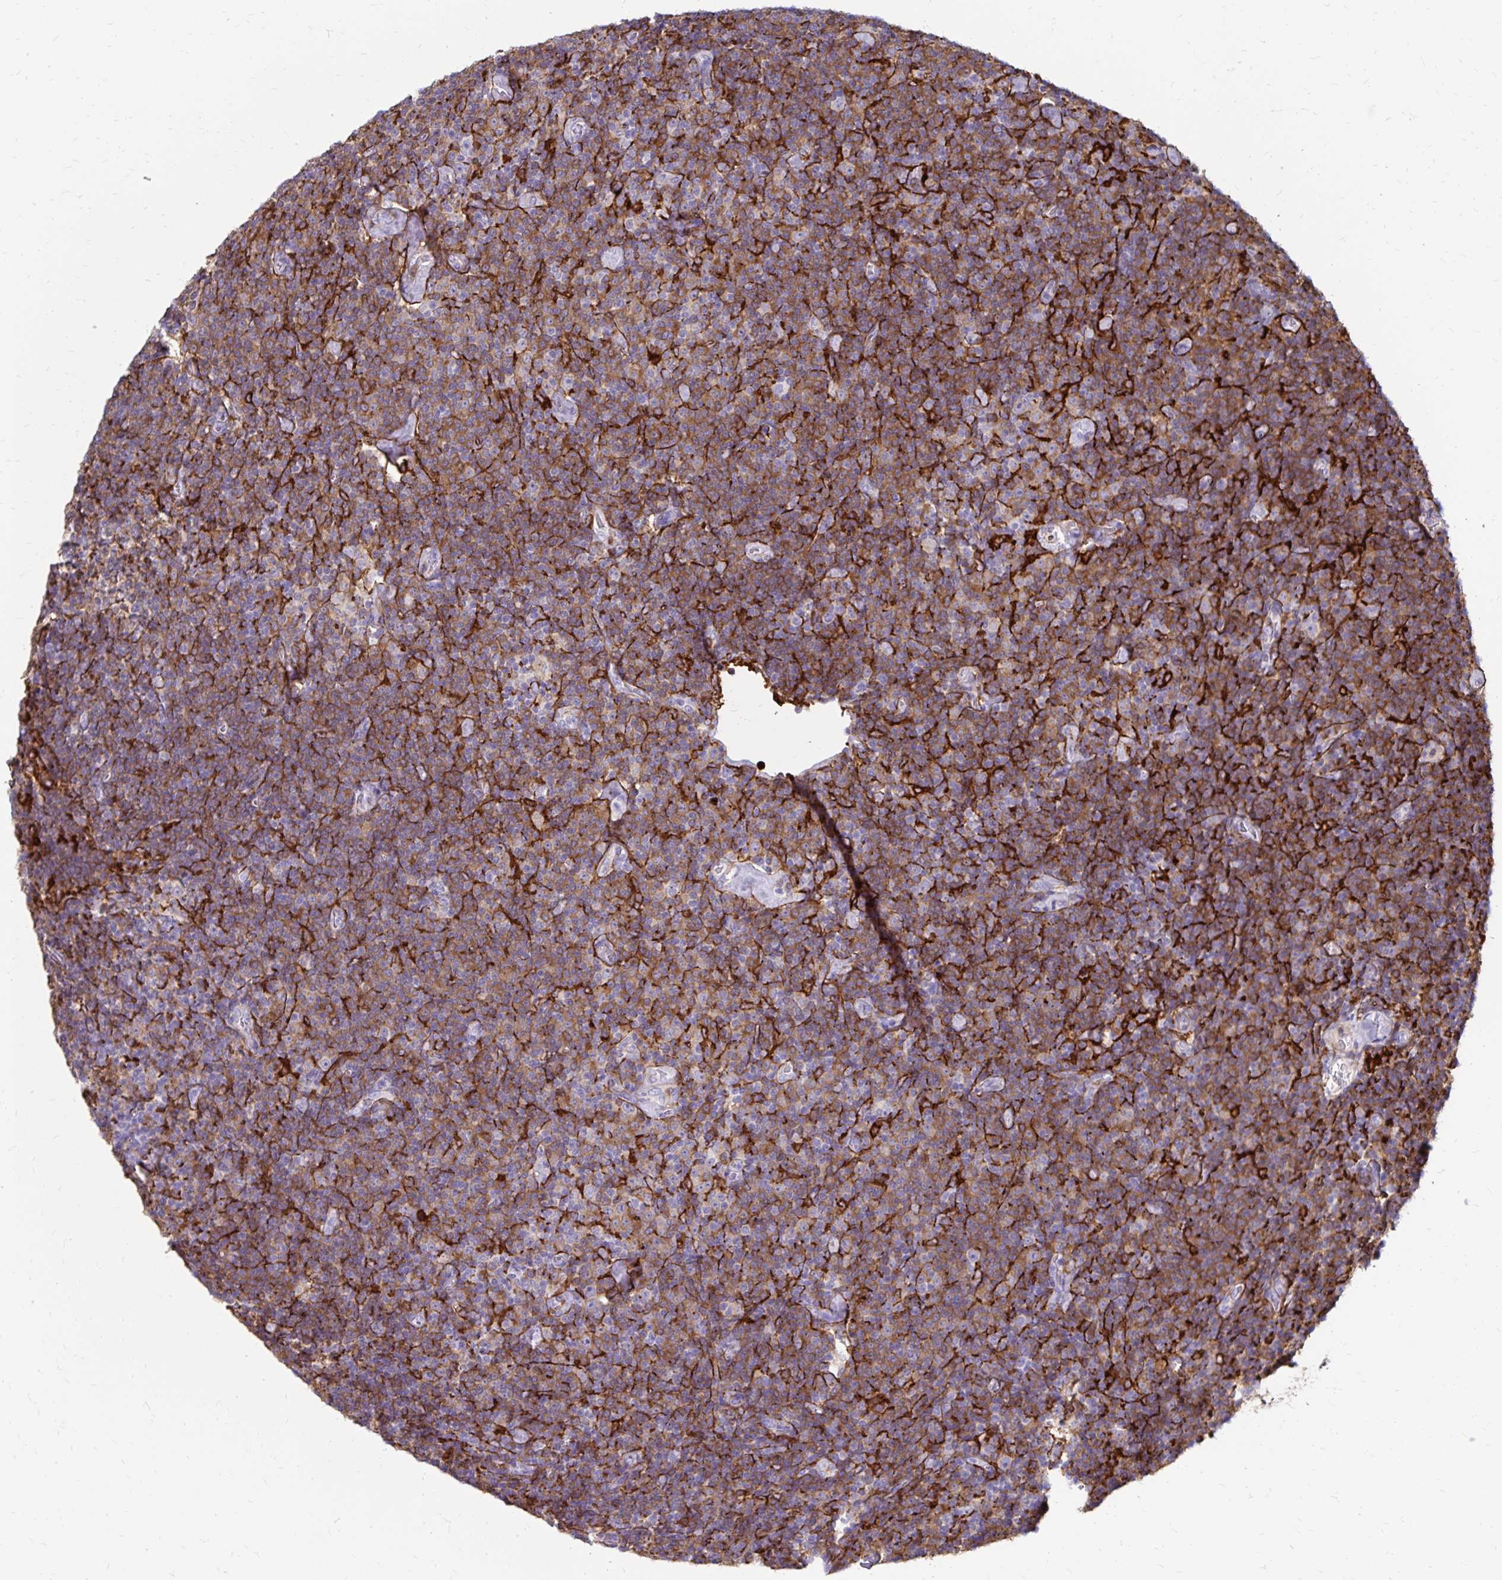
{"staining": {"intensity": "moderate", "quantity": ">75%", "location": "cytoplasmic/membranous"}, "tissue": "lymphoma", "cell_type": "Tumor cells", "image_type": "cancer", "snomed": [{"axis": "morphology", "description": "Malignant lymphoma, non-Hodgkin's type, Low grade"}, {"axis": "topography", "description": "Lymph node"}], "caption": "Immunohistochemistry (IHC) histopathology image of malignant lymphoma, non-Hodgkin's type (low-grade) stained for a protein (brown), which demonstrates medium levels of moderate cytoplasmic/membranous positivity in approximately >75% of tumor cells.", "gene": "TNS3", "patient": {"sex": "male", "age": 81}}